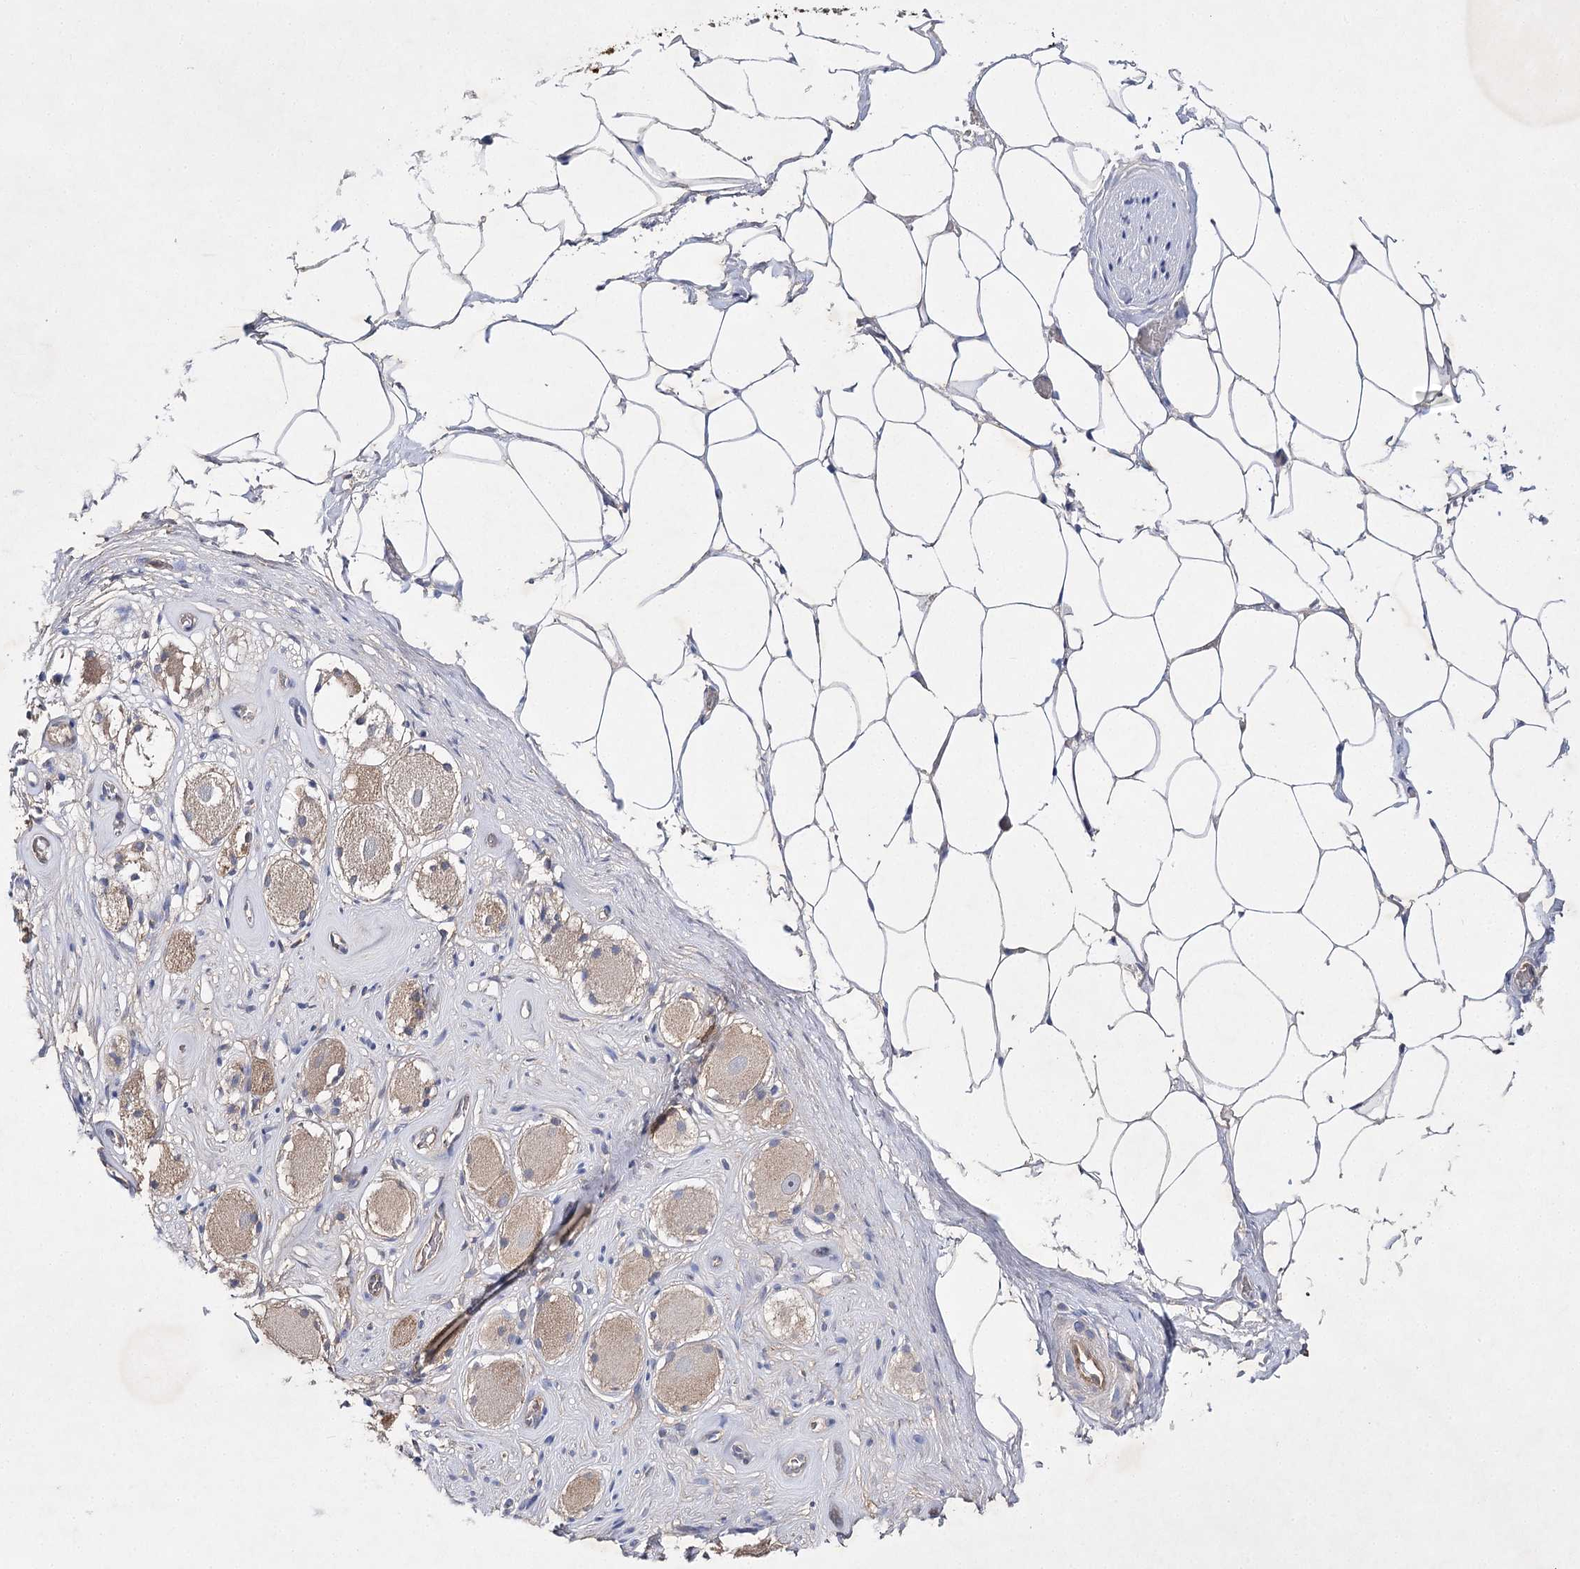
{"staining": {"intensity": "weak", "quantity": "25%-75%", "location": "cytoplasmic/membranous"}, "tissue": "adipose tissue", "cell_type": "Adipocytes", "image_type": "normal", "snomed": [{"axis": "morphology", "description": "Normal tissue, NOS"}, {"axis": "morphology", "description": "Adenocarcinoma, Low grade"}, {"axis": "topography", "description": "Prostate"}, {"axis": "topography", "description": "Peripheral nerve tissue"}], "caption": "Immunohistochemistry staining of normal adipose tissue, which exhibits low levels of weak cytoplasmic/membranous staining in about 25%-75% of adipocytes indicating weak cytoplasmic/membranous protein expression. The staining was performed using DAB (3,3'-diaminobenzidine) (brown) for protein detection and nuclei were counterstained in hematoxylin (blue).", "gene": "BCR", "patient": {"sex": "male", "age": 63}}